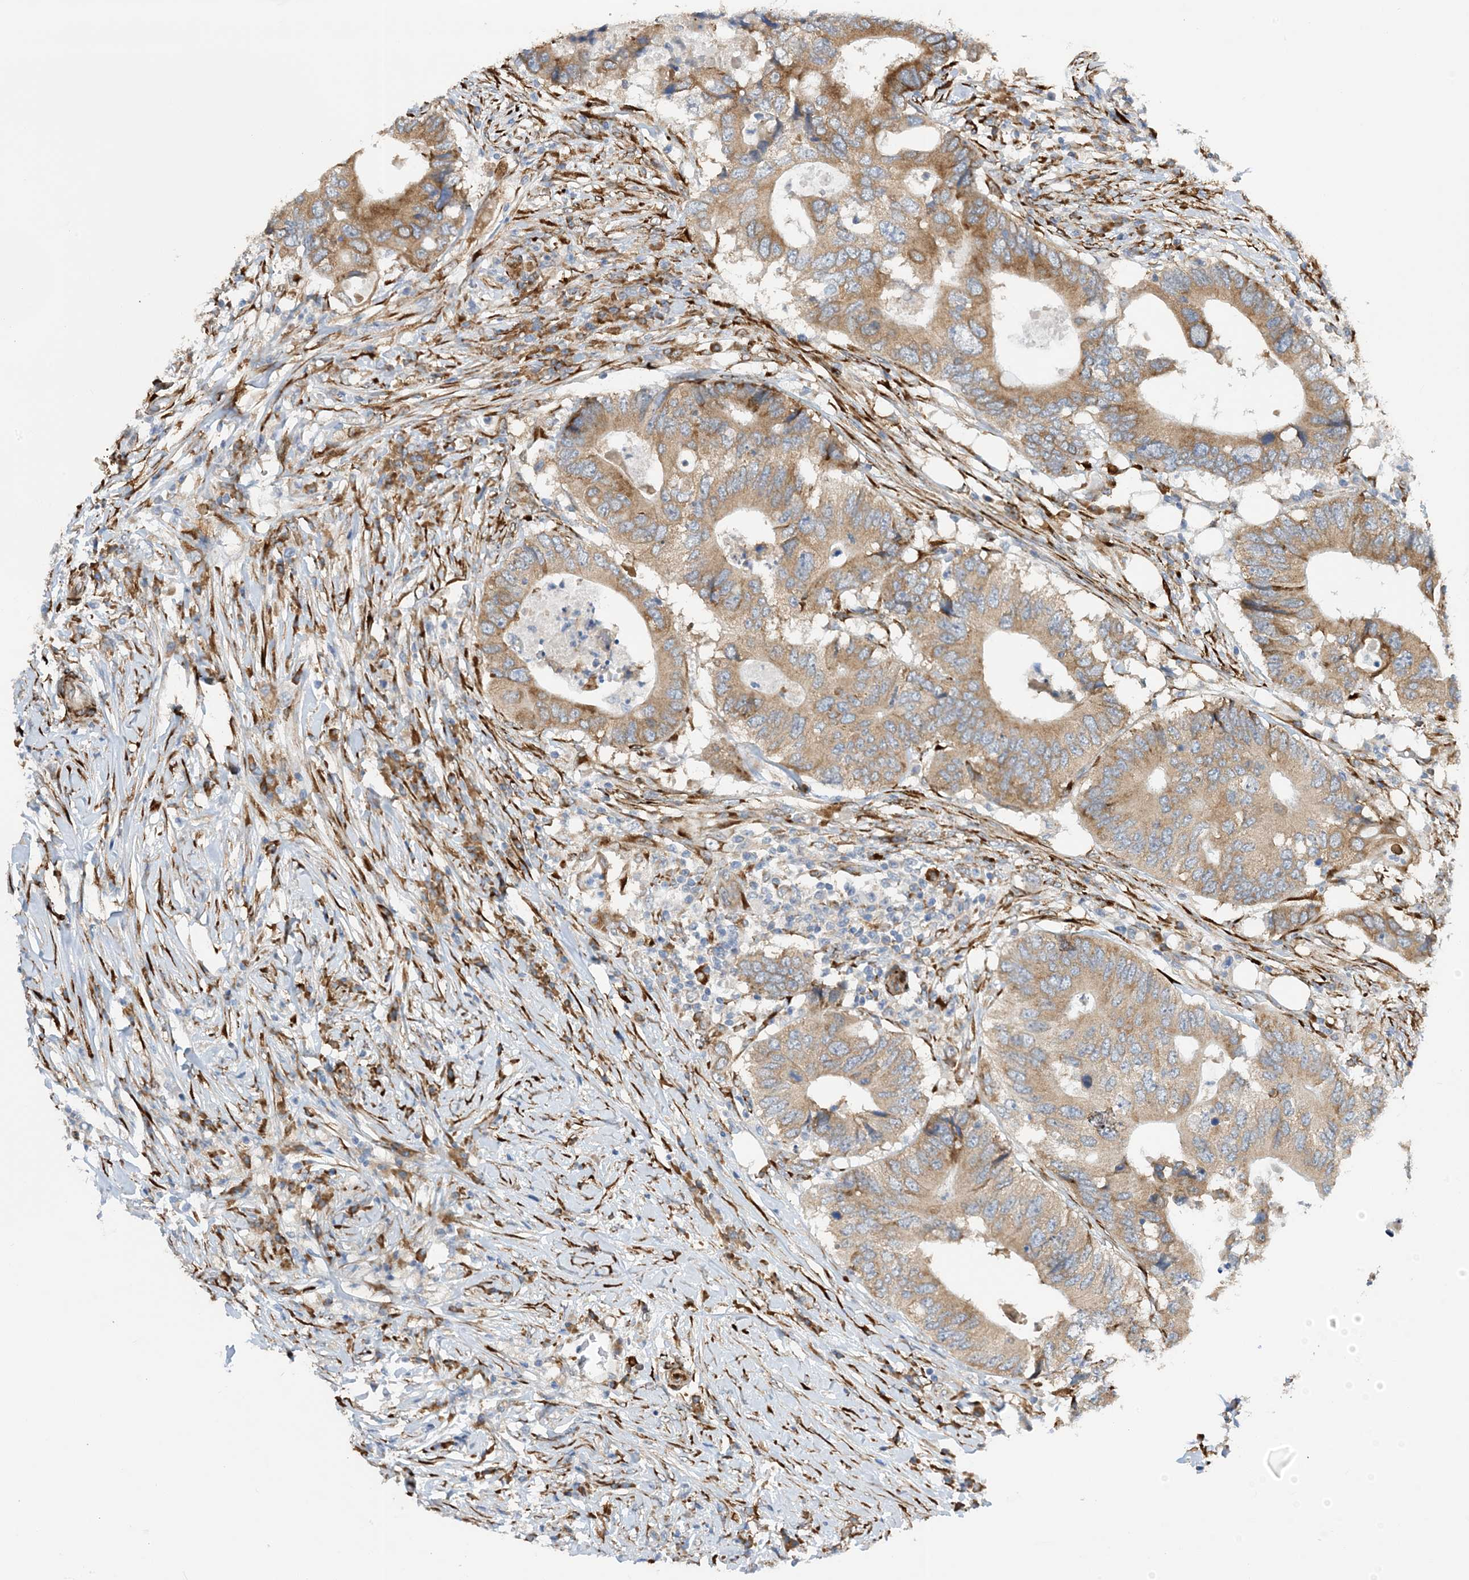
{"staining": {"intensity": "moderate", "quantity": ">75%", "location": "cytoplasmic/membranous"}, "tissue": "colorectal cancer", "cell_type": "Tumor cells", "image_type": "cancer", "snomed": [{"axis": "morphology", "description": "Adenocarcinoma, NOS"}, {"axis": "topography", "description": "Colon"}], "caption": "A histopathology image showing moderate cytoplasmic/membranous staining in about >75% of tumor cells in adenocarcinoma (colorectal), as visualized by brown immunohistochemical staining.", "gene": "ZBTB45", "patient": {"sex": "male", "age": 71}}